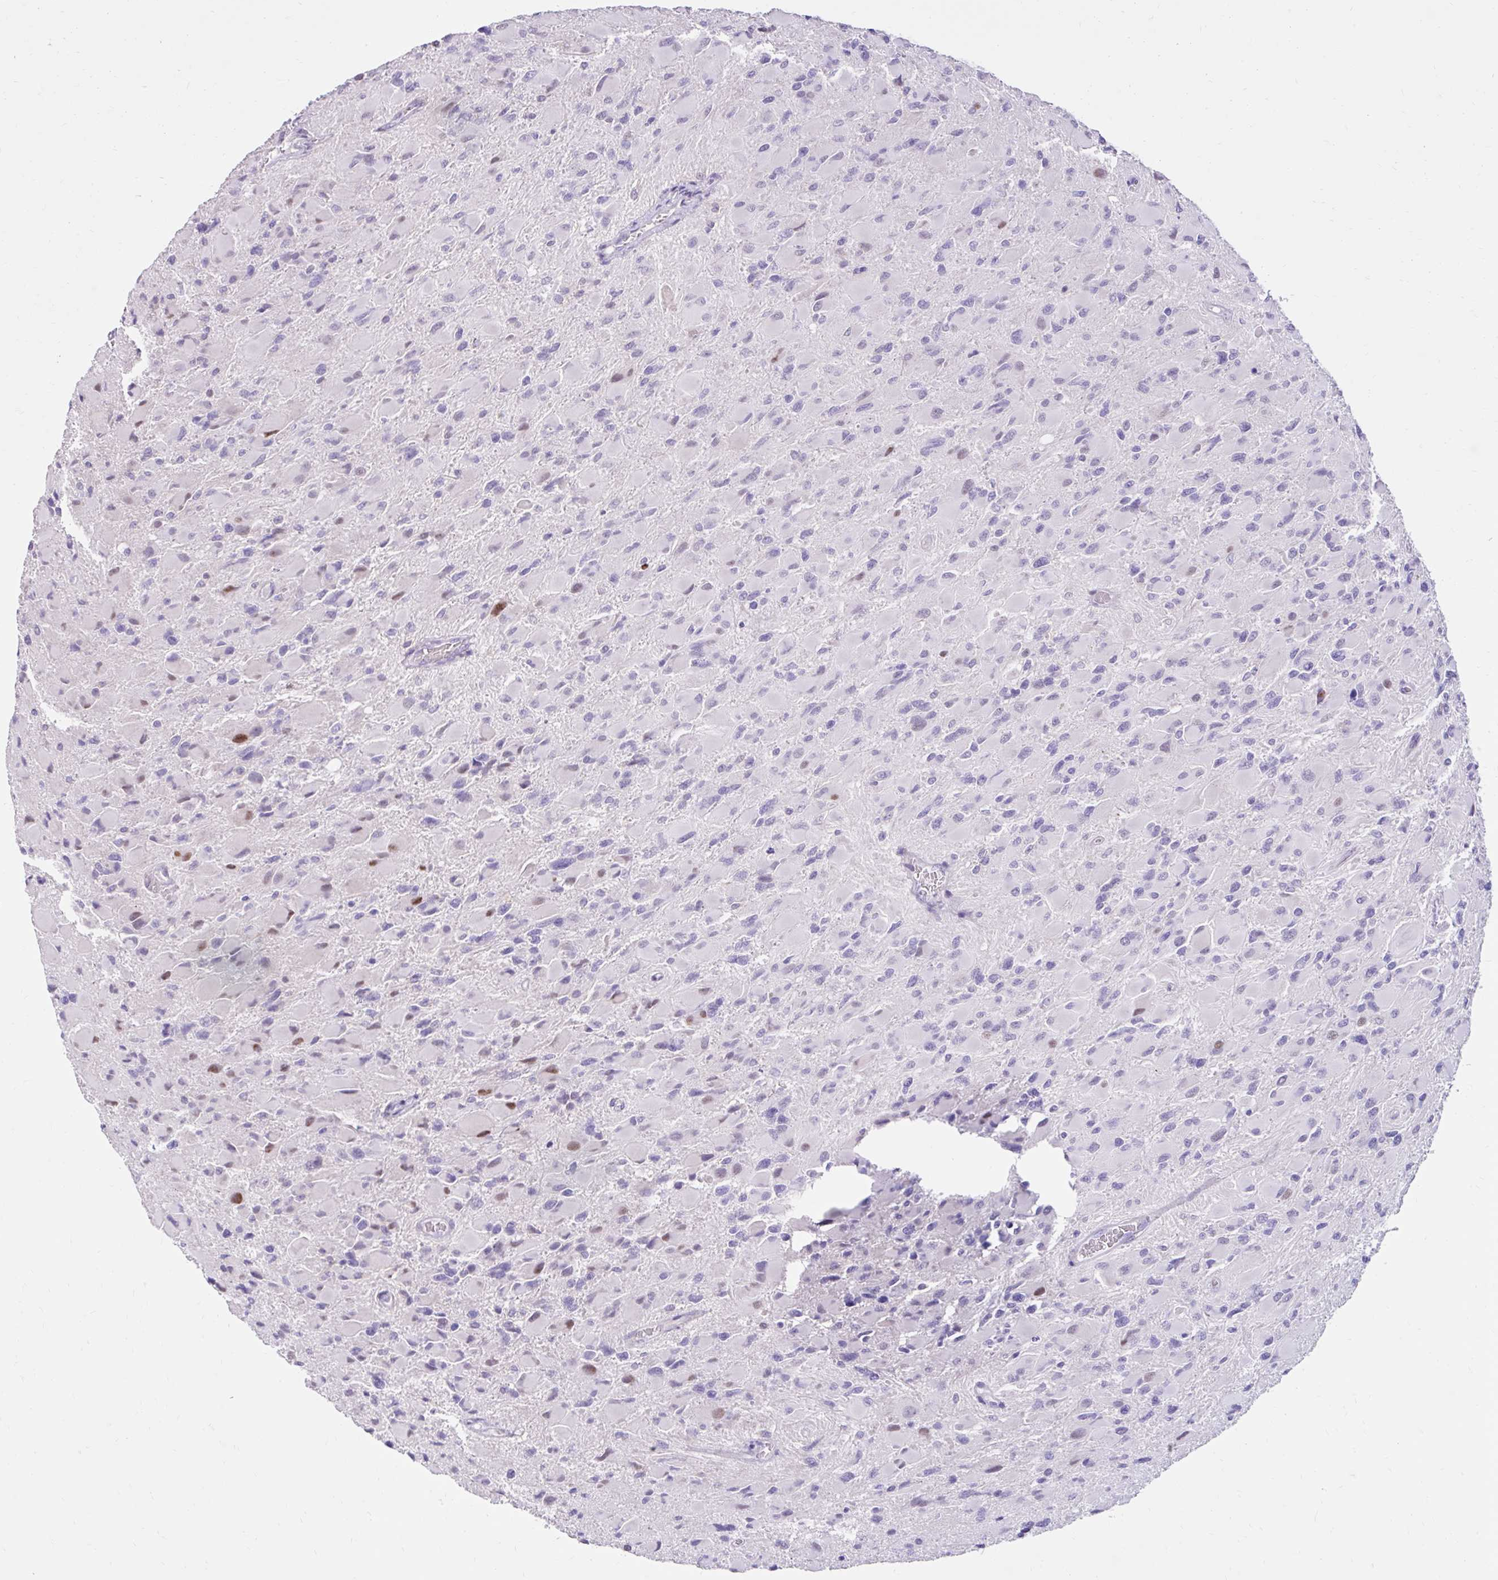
{"staining": {"intensity": "moderate", "quantity": "<25%", "location": "nuclear"}, "tissue": "glioma", "cell_type": "Tumor cells", "image_type": "cancer", "snomed": [{"axis": "morphology", "description": "Glioma, malignant, High grade"}, {"axis": "topography", "description": "Cerebral cortex"}], "caption": "Immunohistochemical staining of malignant glioma (high-grade) reveals low levels of moderate nuclear protein expression in approximately <25% of tumor cells.", "gene": "NHLH2", "patient": {"sex": "female", "age": 36}}